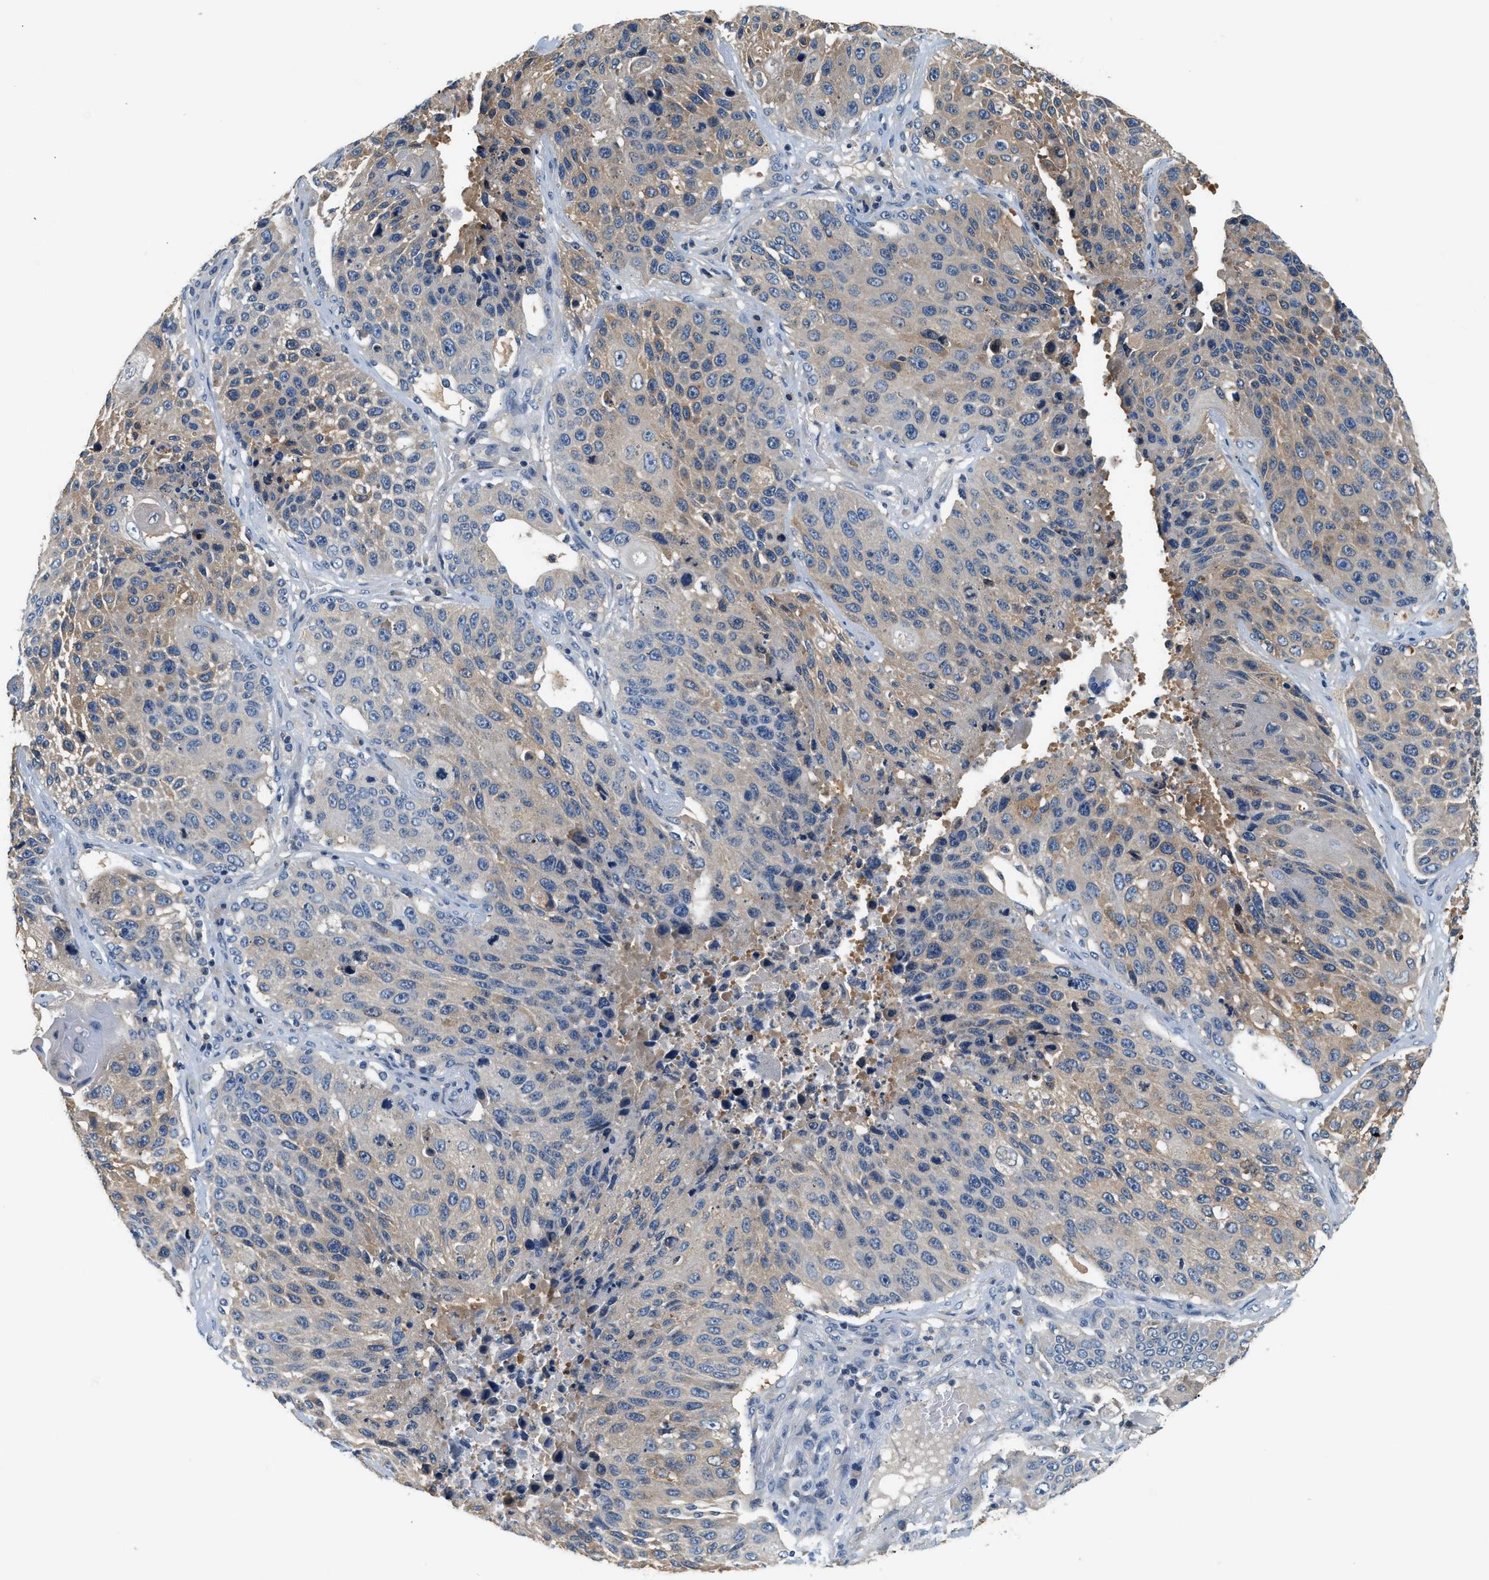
{"staining": {"intensity": "weak", "quantity": "<25%", "location": "cytoplasmic/membranous"}, "tissue": "lung cancer", "cell_type": "Tumor cells", "image_type": "cancer", "snomed": [{"axis": "morphology", "description": "Squamous cell carcinoma, NOS"}, {"axis": "topography", "description": "Lung"}], "caption": "A histopathology image of lung cancer (squamous cell carcinoma) stained for a protein displays no brown staining in tumor cells.", "gene": "SLC35E1", "patient": {"sex": "male", "age": 61}}